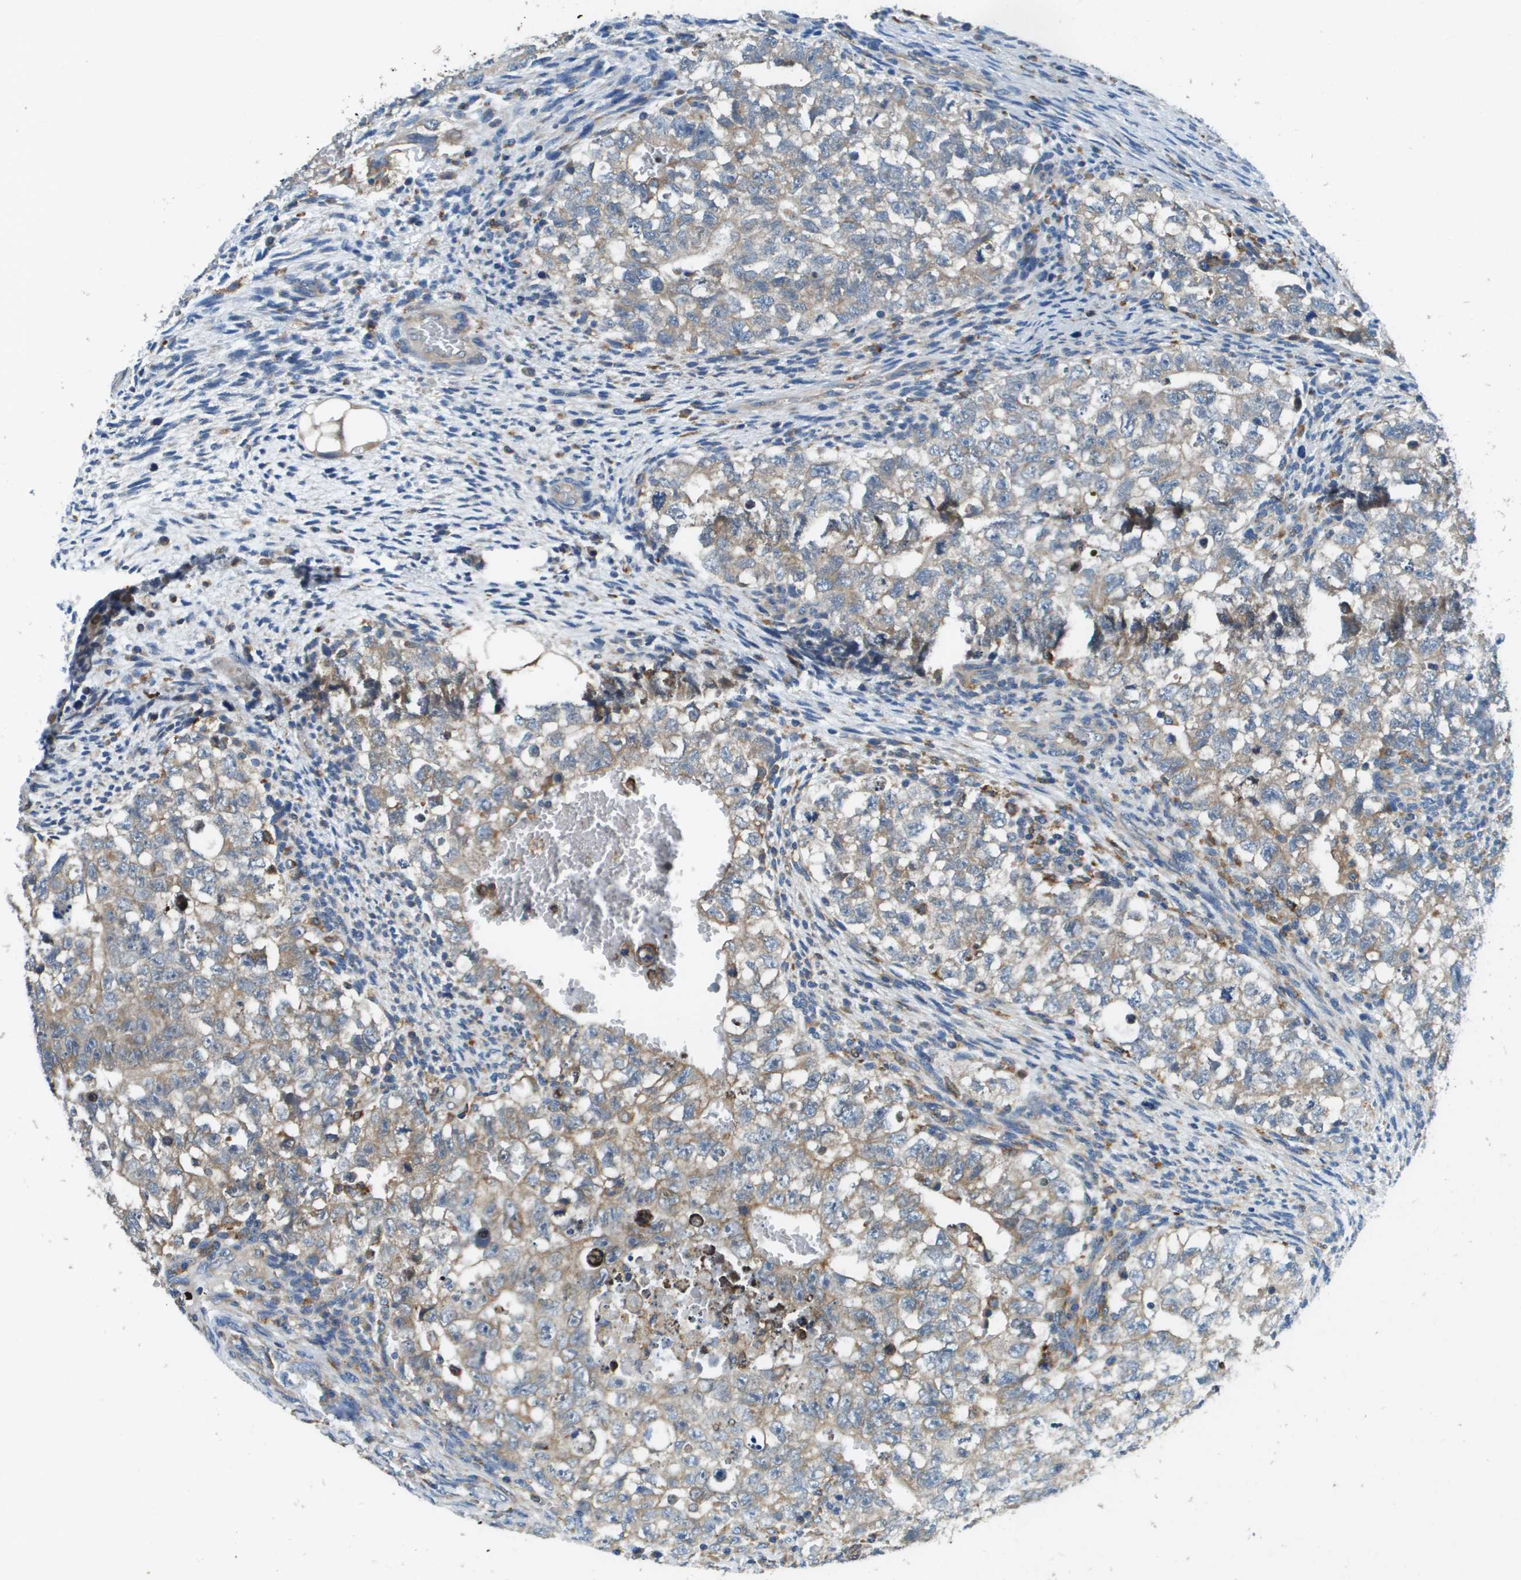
{"staining": {"intensity": "weak", "quantity": "25%-75%", "location": "cytoplasmic/membranous"}, "tissue": "testis cancer", "cell_type": "Tumor cells", "image_type": "cancer", "snomed": [{"axis": "morphology", "description": "Seminoma, NOS"}, {"axis": "morphology", "description": "Carcinoma, Embryonal, NOS"}, {"axis": "topography", "description": "Testis"}], "caption": "Immunohistochemistry histopathology image of seminoma (testis) stained for a protein (brown), which shows low levels of weak cytoplasmic/membranous positivity in approximately 25%-75% of tumor cells.", "gene": "CNPY3", "patient": {"sex": "male", "age": 38}}